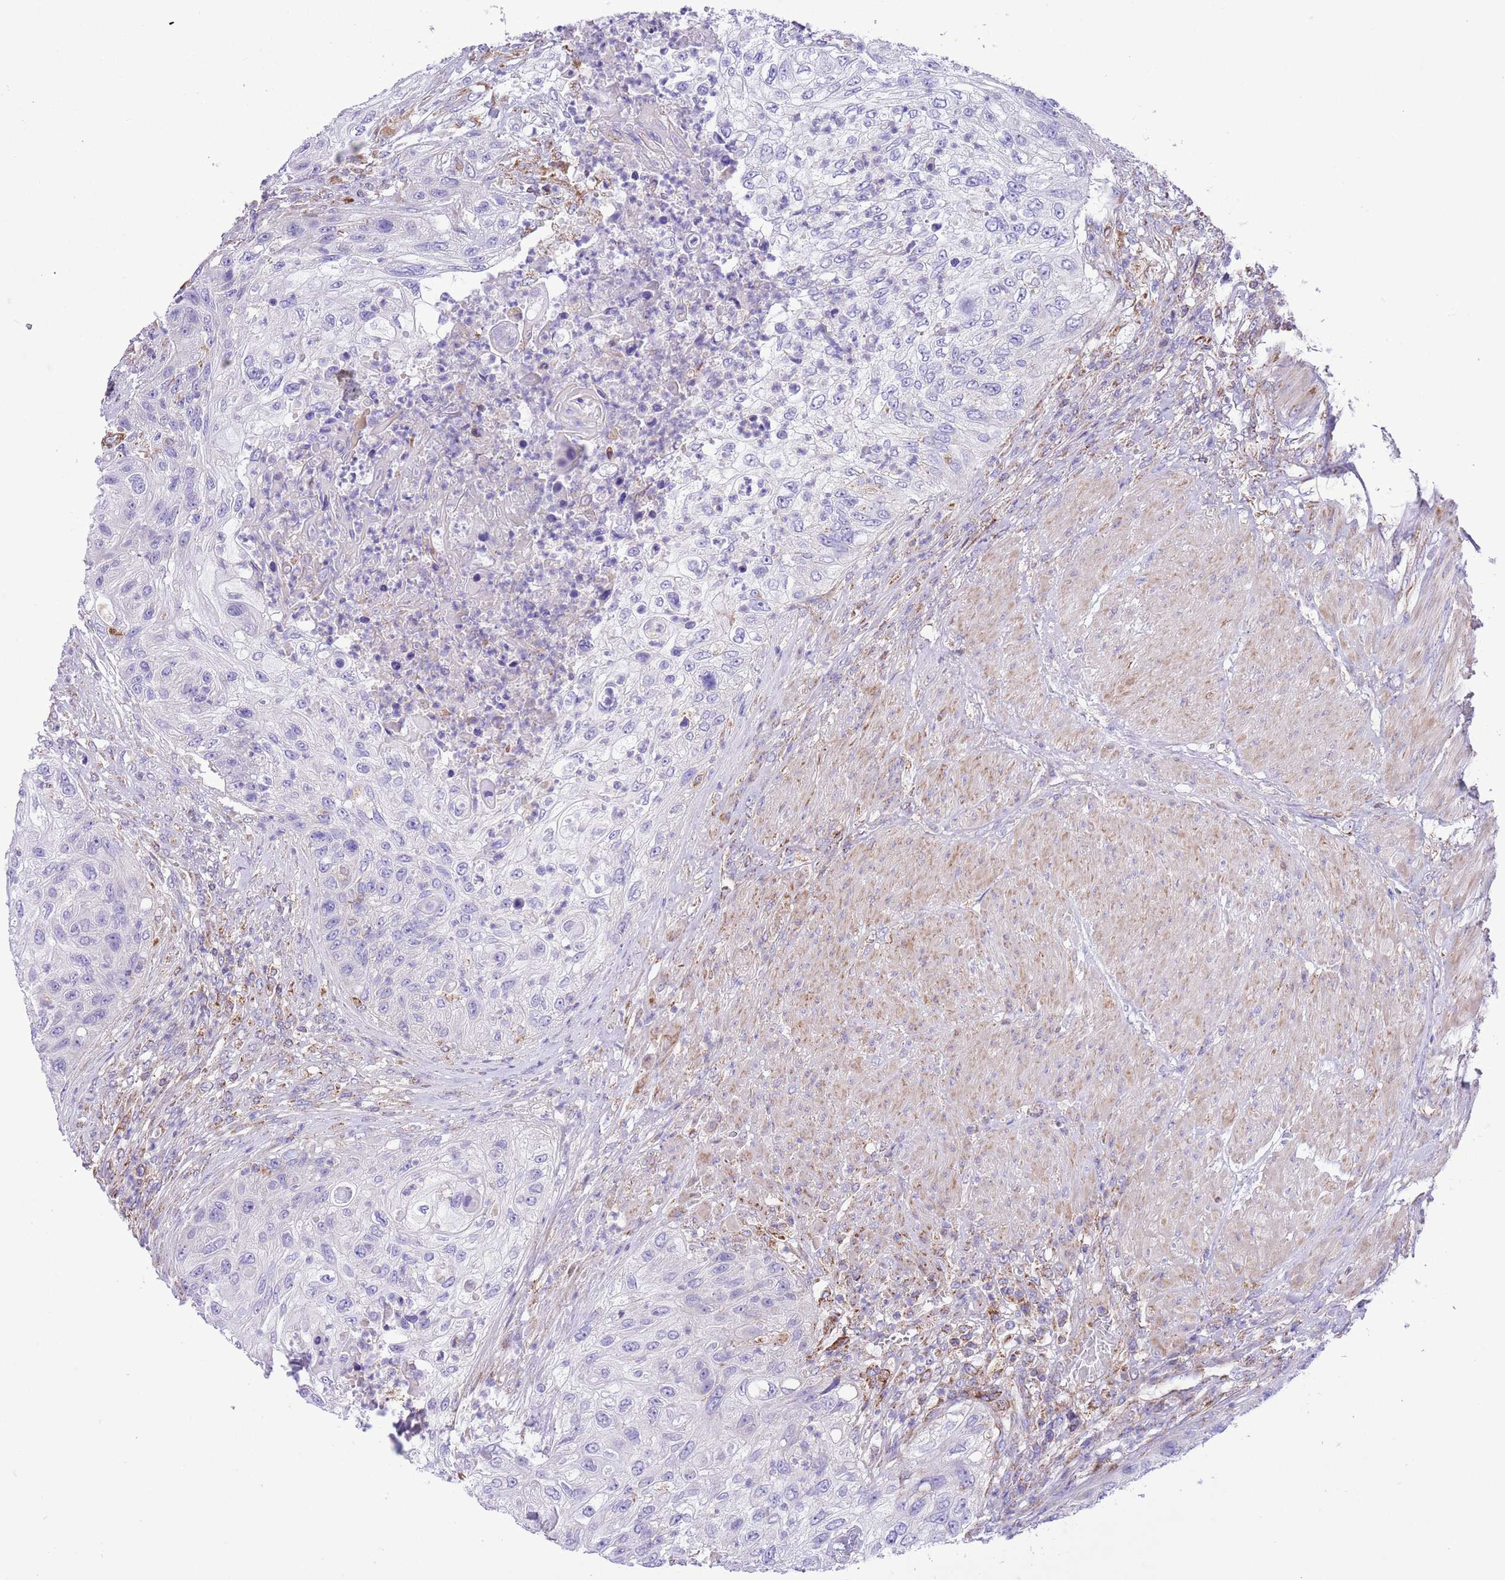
{"staining": {"intensity": "negative", "quantity": "none", "location": "none"}, "tissue": "urothelial cancer", "cell_type": "Tumor cells", "image_type": "cancer", "snomed": [{"axis": "morphology", "description": "Urothelial carcinoma, High grade"}, {"axis": "topography", "description": "Urinary bladder"}], "caption": "An immunohistochemistry (IHC) histopathology image of urothelial cancer is shown. There is no staining in tumor cells of urothelial cancer. (Stains: DAB immunohistochemistry (IHC) with hematoxylin counter stain, Microscopy: brightfield microscopy at high magnification).", "gene": "SS18L2", "patient": {"sex": "female", "age": 60}}